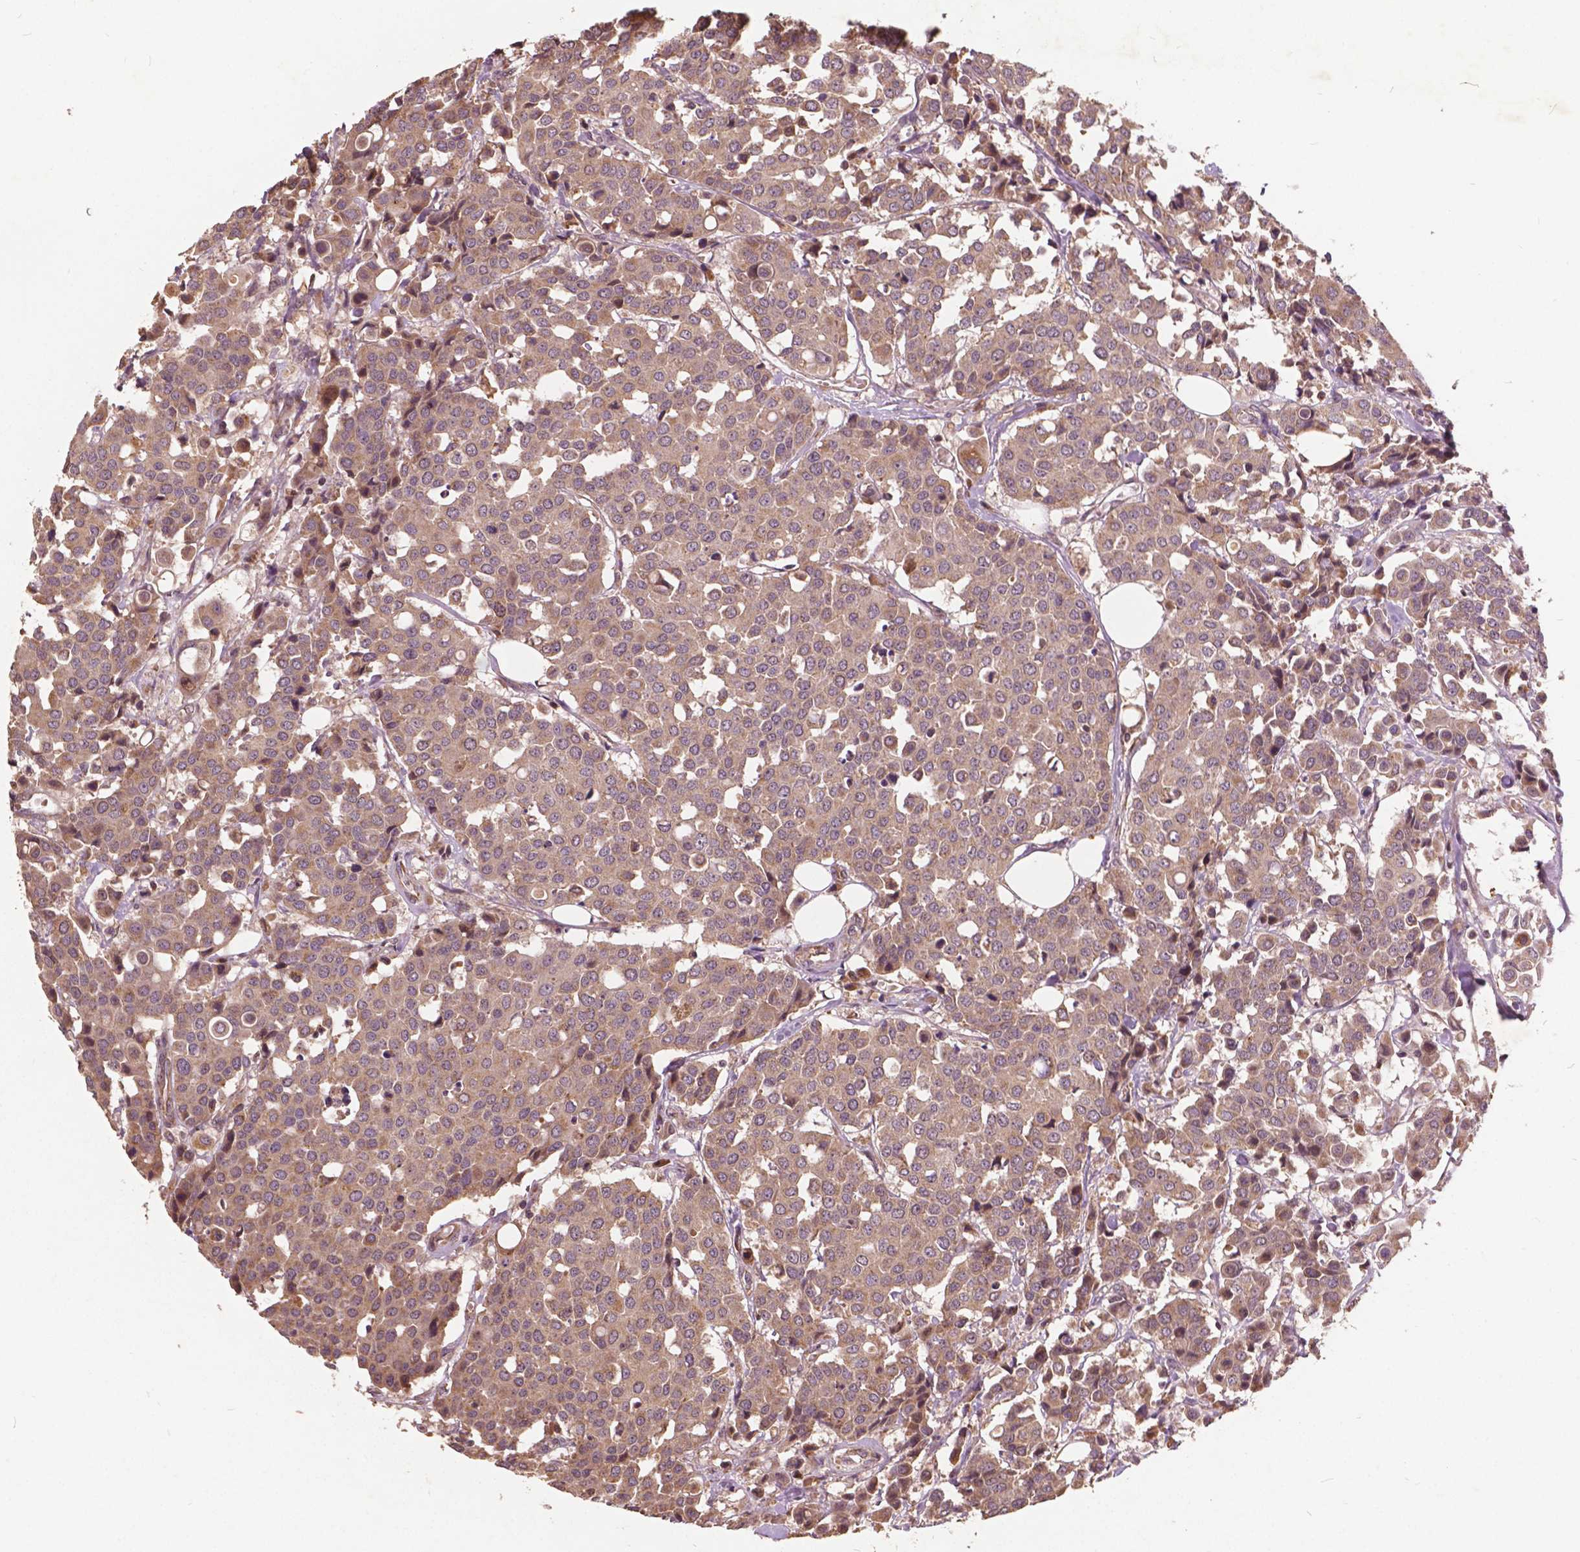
{"staining": {"intensity": "weak", "quantity": ">75%", "location": "cytoplasmic/membranous"}, "tissue": "carcinoid", "cell_type": "Tumor cells", "image_type": "cancer", "snomed": [{"axis": "morphology", "description": "Carcinoid, malignant, NOS"}, {"axis": "topography", "description": "Colon"}], "caption": "Tumor cells demonstrate weak cytoplasmic/membranous expression in approximately >75% of cells in carcinoid. The staining was performed using DAB, with brown indicating positive protein expression. Nuclei are stained blue with hematoxylin.", "gene": "UBXN2A", "patient": {"sex": "male", "age": 81}}